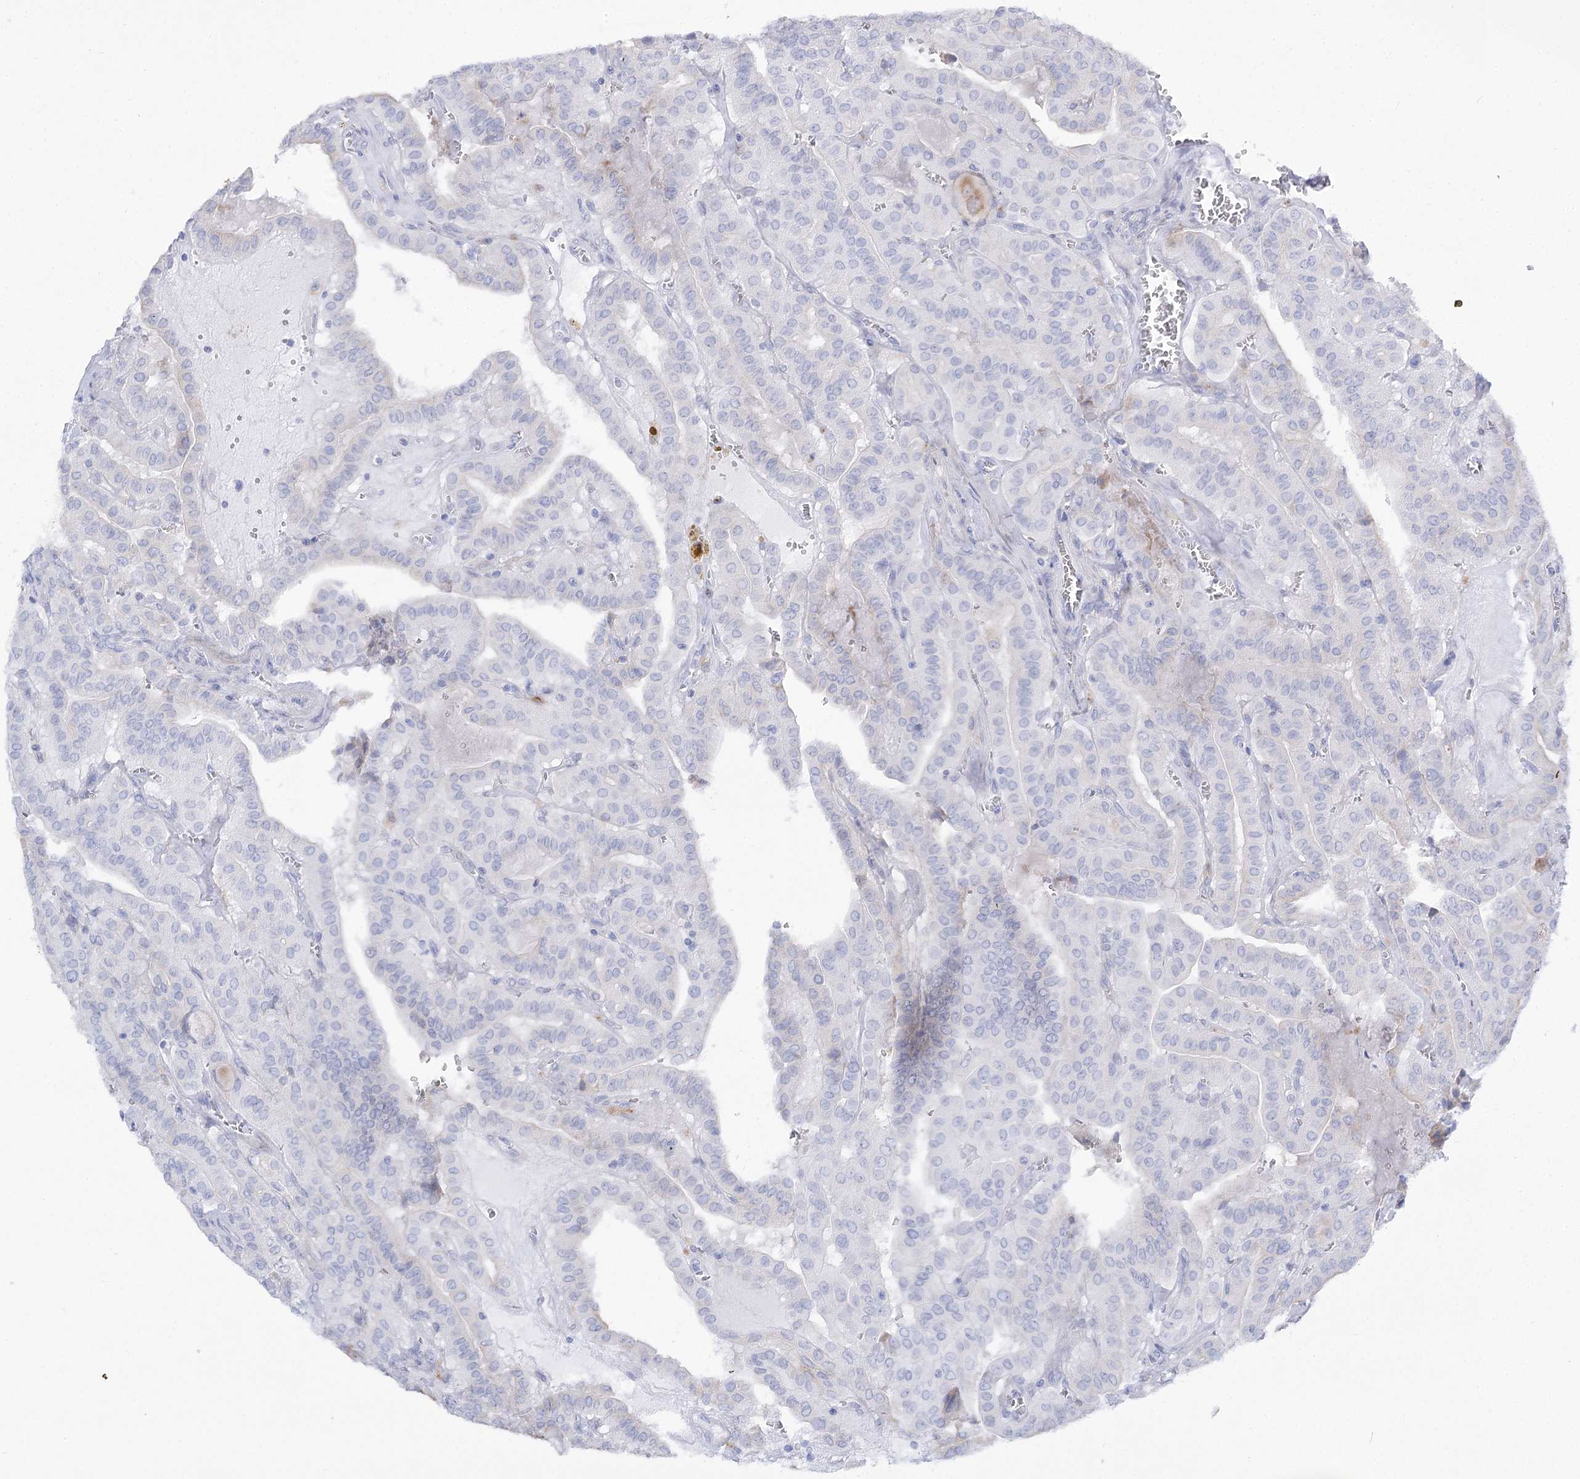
{"staining": {"intensity": "weak", "quantity": "25%-75%", "location": "cytoplasmic/membranous"}, "tissue": "thyroid cancer", "cell_type": "Tumor cells", "image_type": "cancer", "snomed": [{"axis": "morphology", "description": "Papillary adenocarcinoma, NOS"}, {"axis": "topography", "description": "Thyroid gland"}], "caption": "Thyroid cancer tissue demonstrates weak cytoplasmic/membranous positivity in about 25%-75% of tumor cells, visualized by immunohistochemistry.", "gene": "SIAE", "patient": {"sex": "male", "age": 52}}